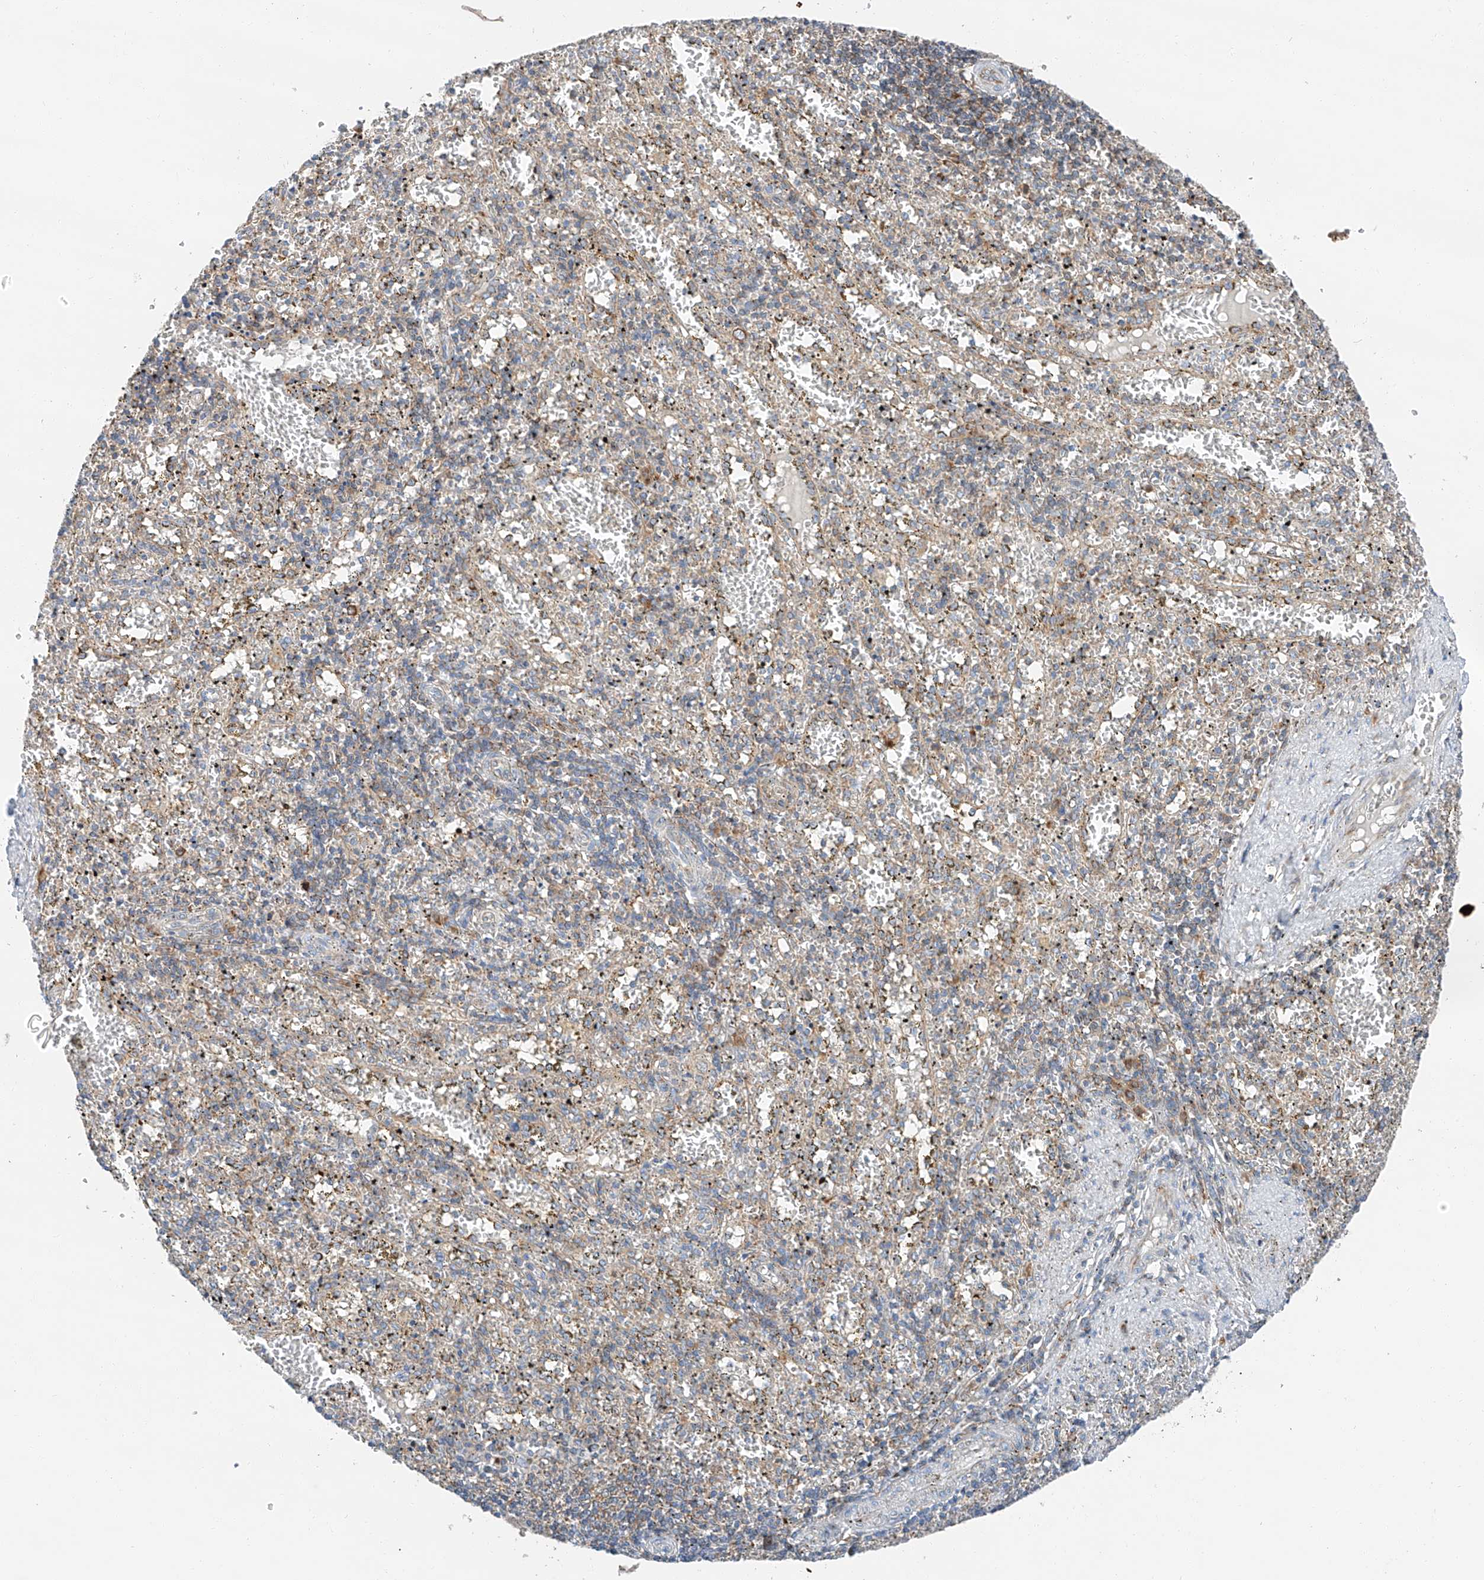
{"staining": {"intensity": "negative", "quantity": "none", "location": "none"}, "tissue": "spleen", "cell_type": "Cells in red pulp", "image_type": "normal", "snomed": [{"axis": "morphology", "description": "Normal tissue, NOS"}, {"axis": "topography", "description": "Spleen"}], "caption": "Immunohistochemical staining of benign spleen exhibits no significant positivity in cells in red pulp.", "gene": "ZC3H15", "patient": {"sex": "male", "age": 11}}